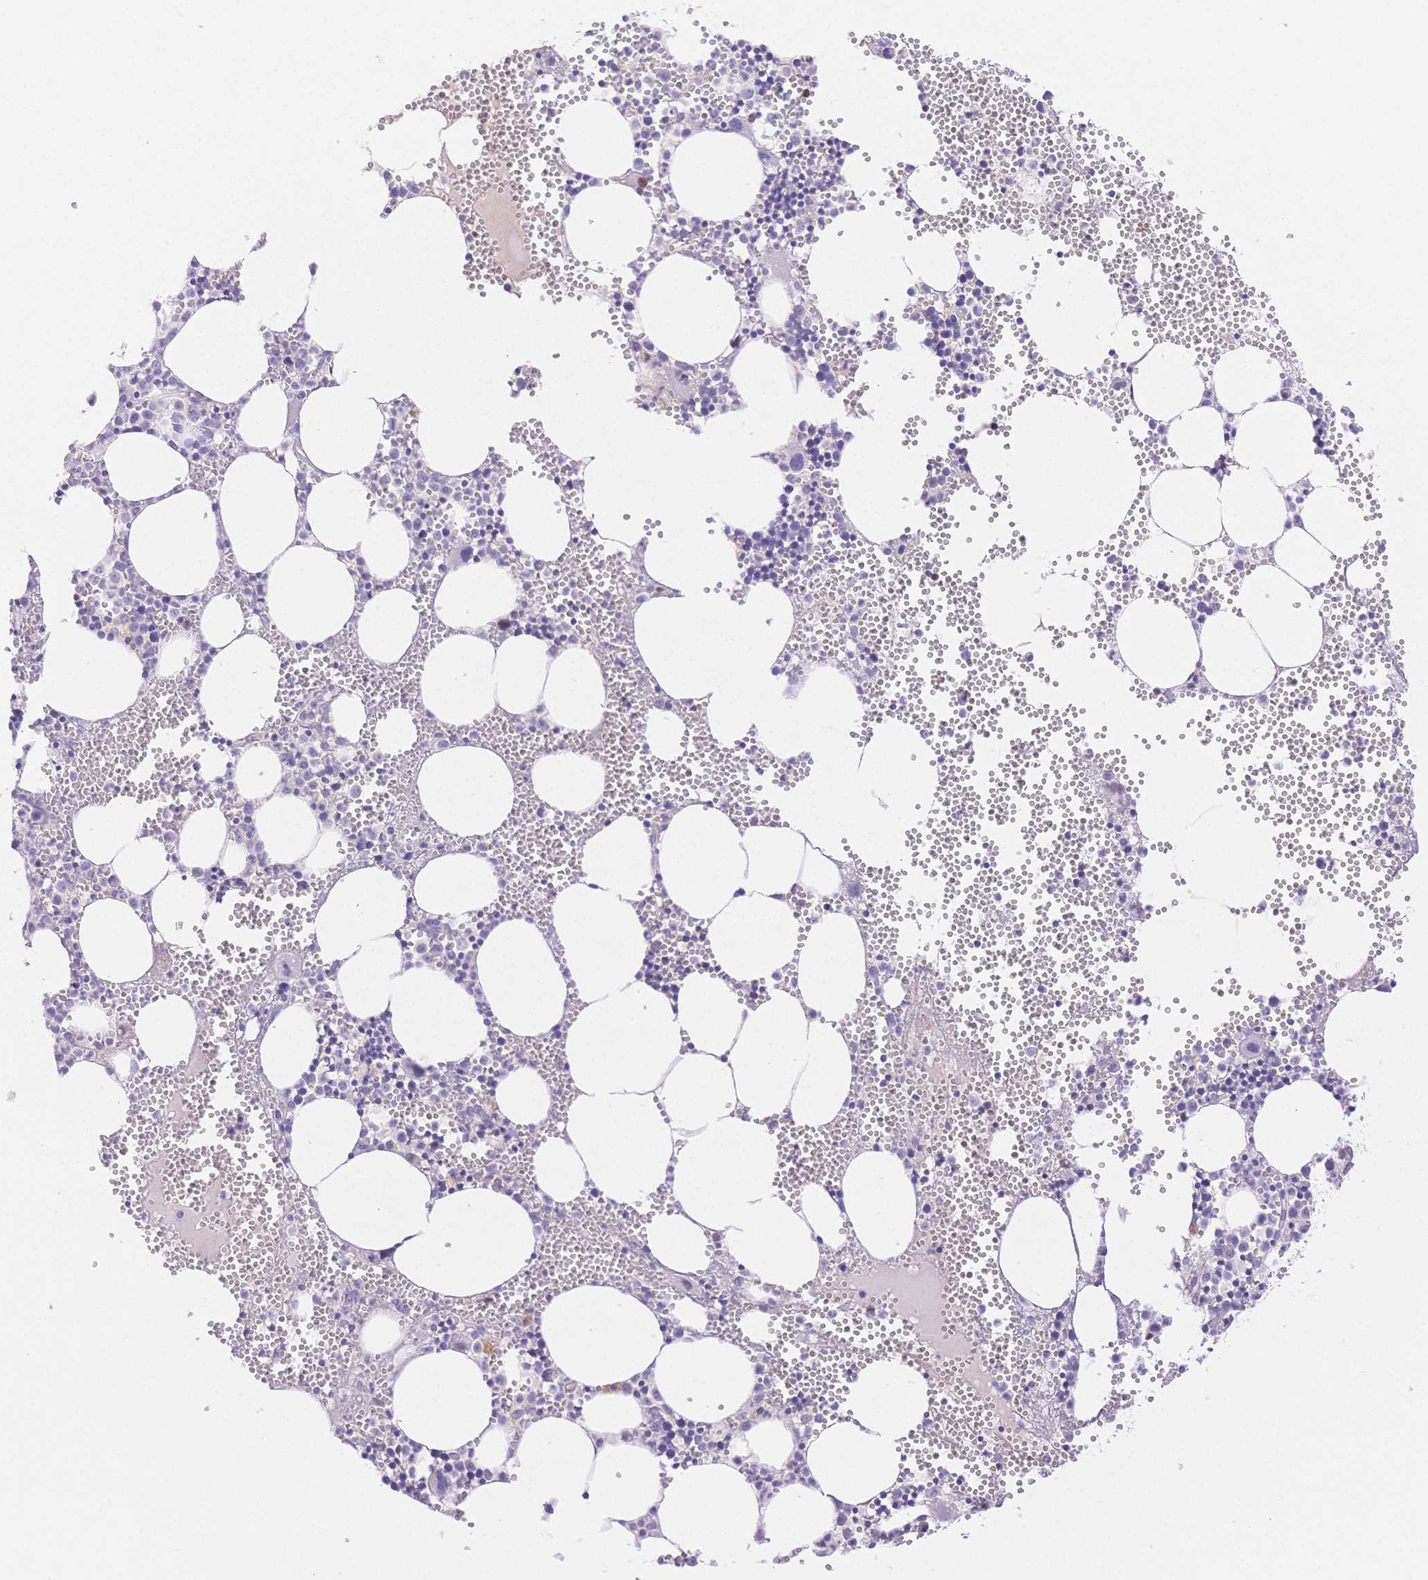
{"staining": {"intensity": "negative", "quantity": "none", "location": "none"}, "tissue": "bone marrow", "cell_type": "Hematopoietic cells", "image_type": "normal", "snomed": [{"axis": "morphology", "description": "Normal tissue, NOS"}, {"axis": "topography", "description": "Bone marrow"}], "caption": "Human bone marrow stained for a protein using immunohistochemistry shows no staining in hematopoietic cells.", "gene": "WDR54", "patient": {"sex": "male", "age": 89}}